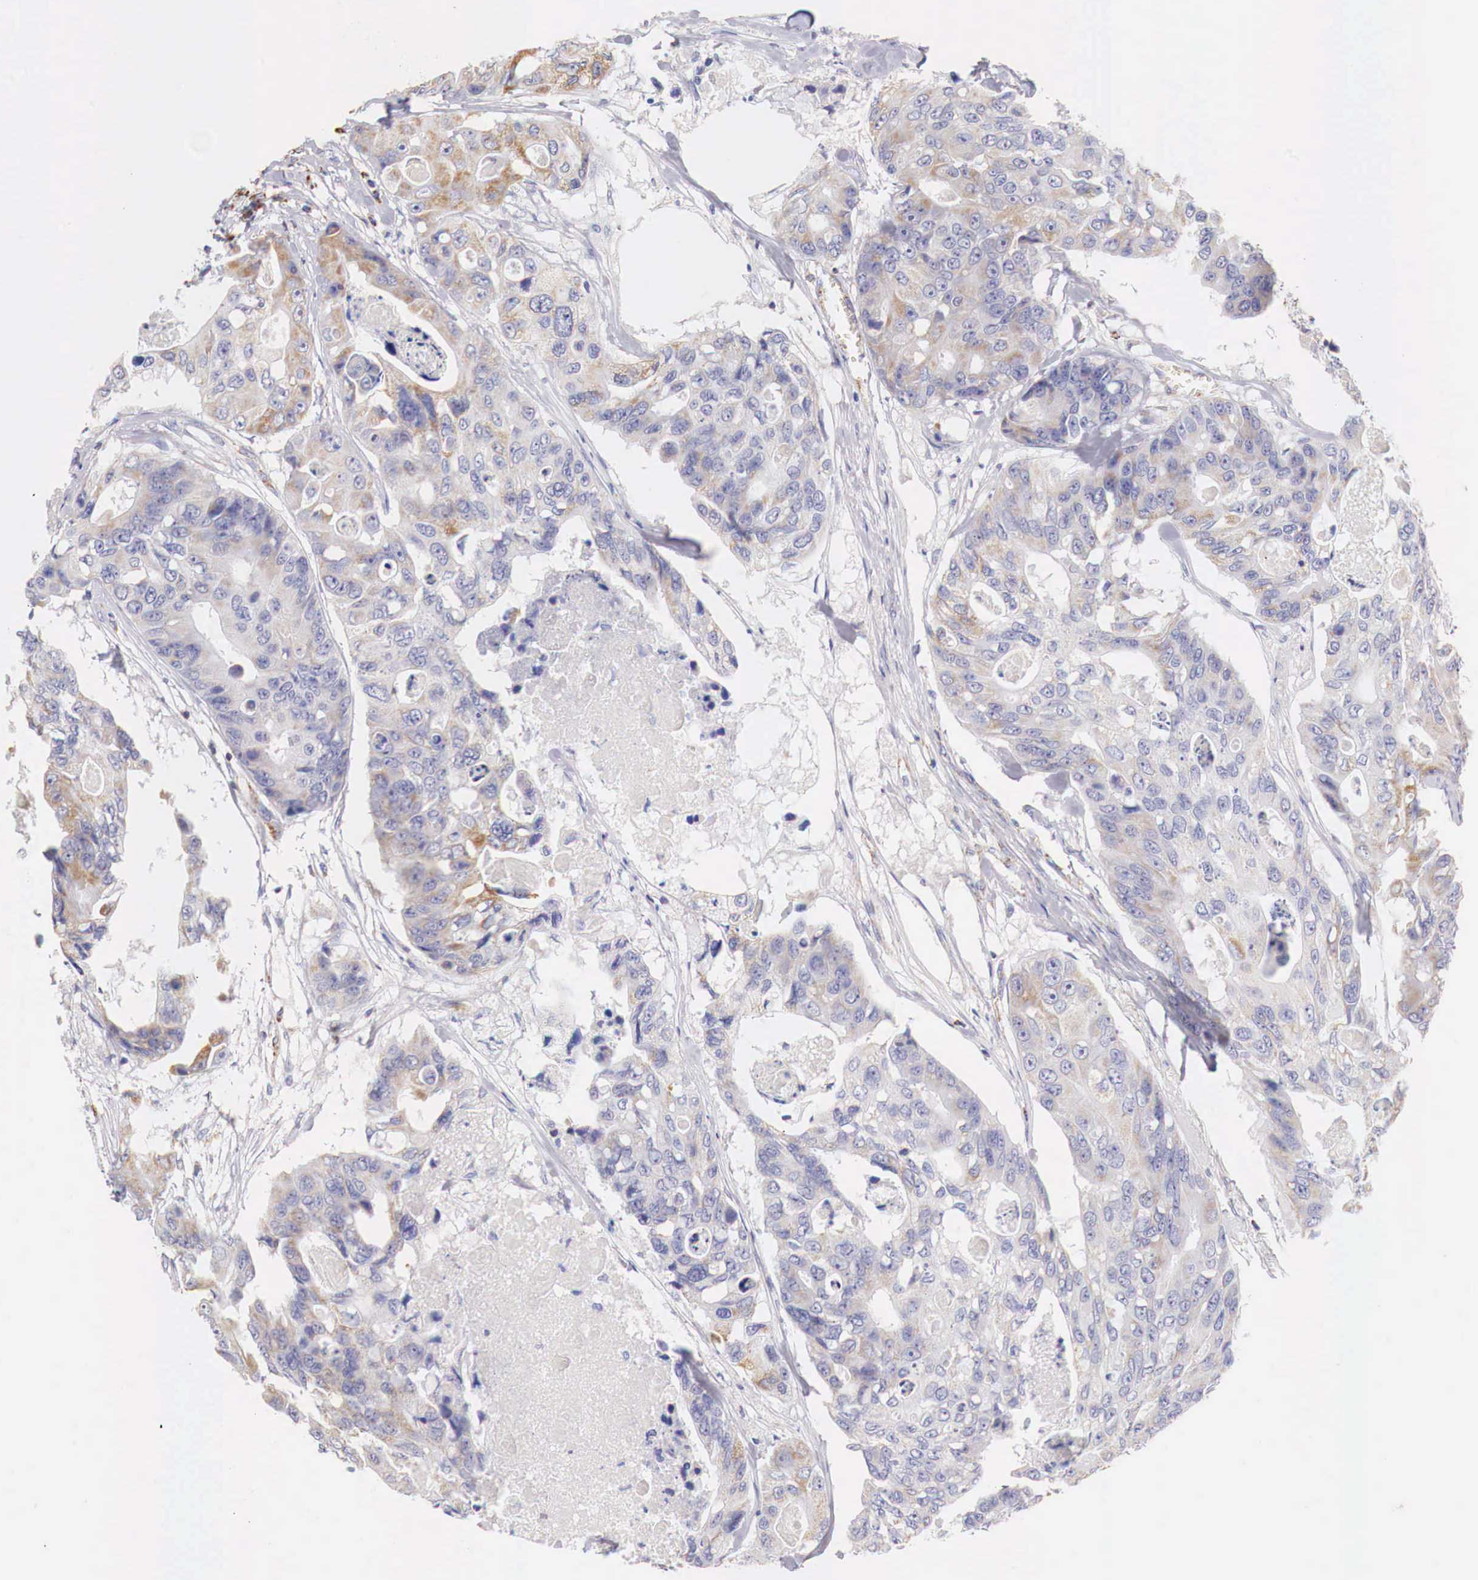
{"staining": {"intensity": "weak", "quantity": "<25%", "location": "cytoplasmic/membranous"}, "tissue": "colorectal cancer", "cell_type": "Tumor cells", "image_type": "cancer", "snomed": [{"axis": "morphology", "description": "Adenocarcinoma, NOS"}, {"axis": "topography", "description": "Colon"}], "caption": "The micrograph shows no significant positivity in tumor cells of colorectal adenocarcinoma. (Stains: DAB (3,3'-diaminobenzidine) immunohistochemistry (IHC) with hematoxylin counter stain, Microscopy: brightfield microscopy at high magnification).", "gene": "IDH3G", "patient": {"sex": "female", "age": 86}}